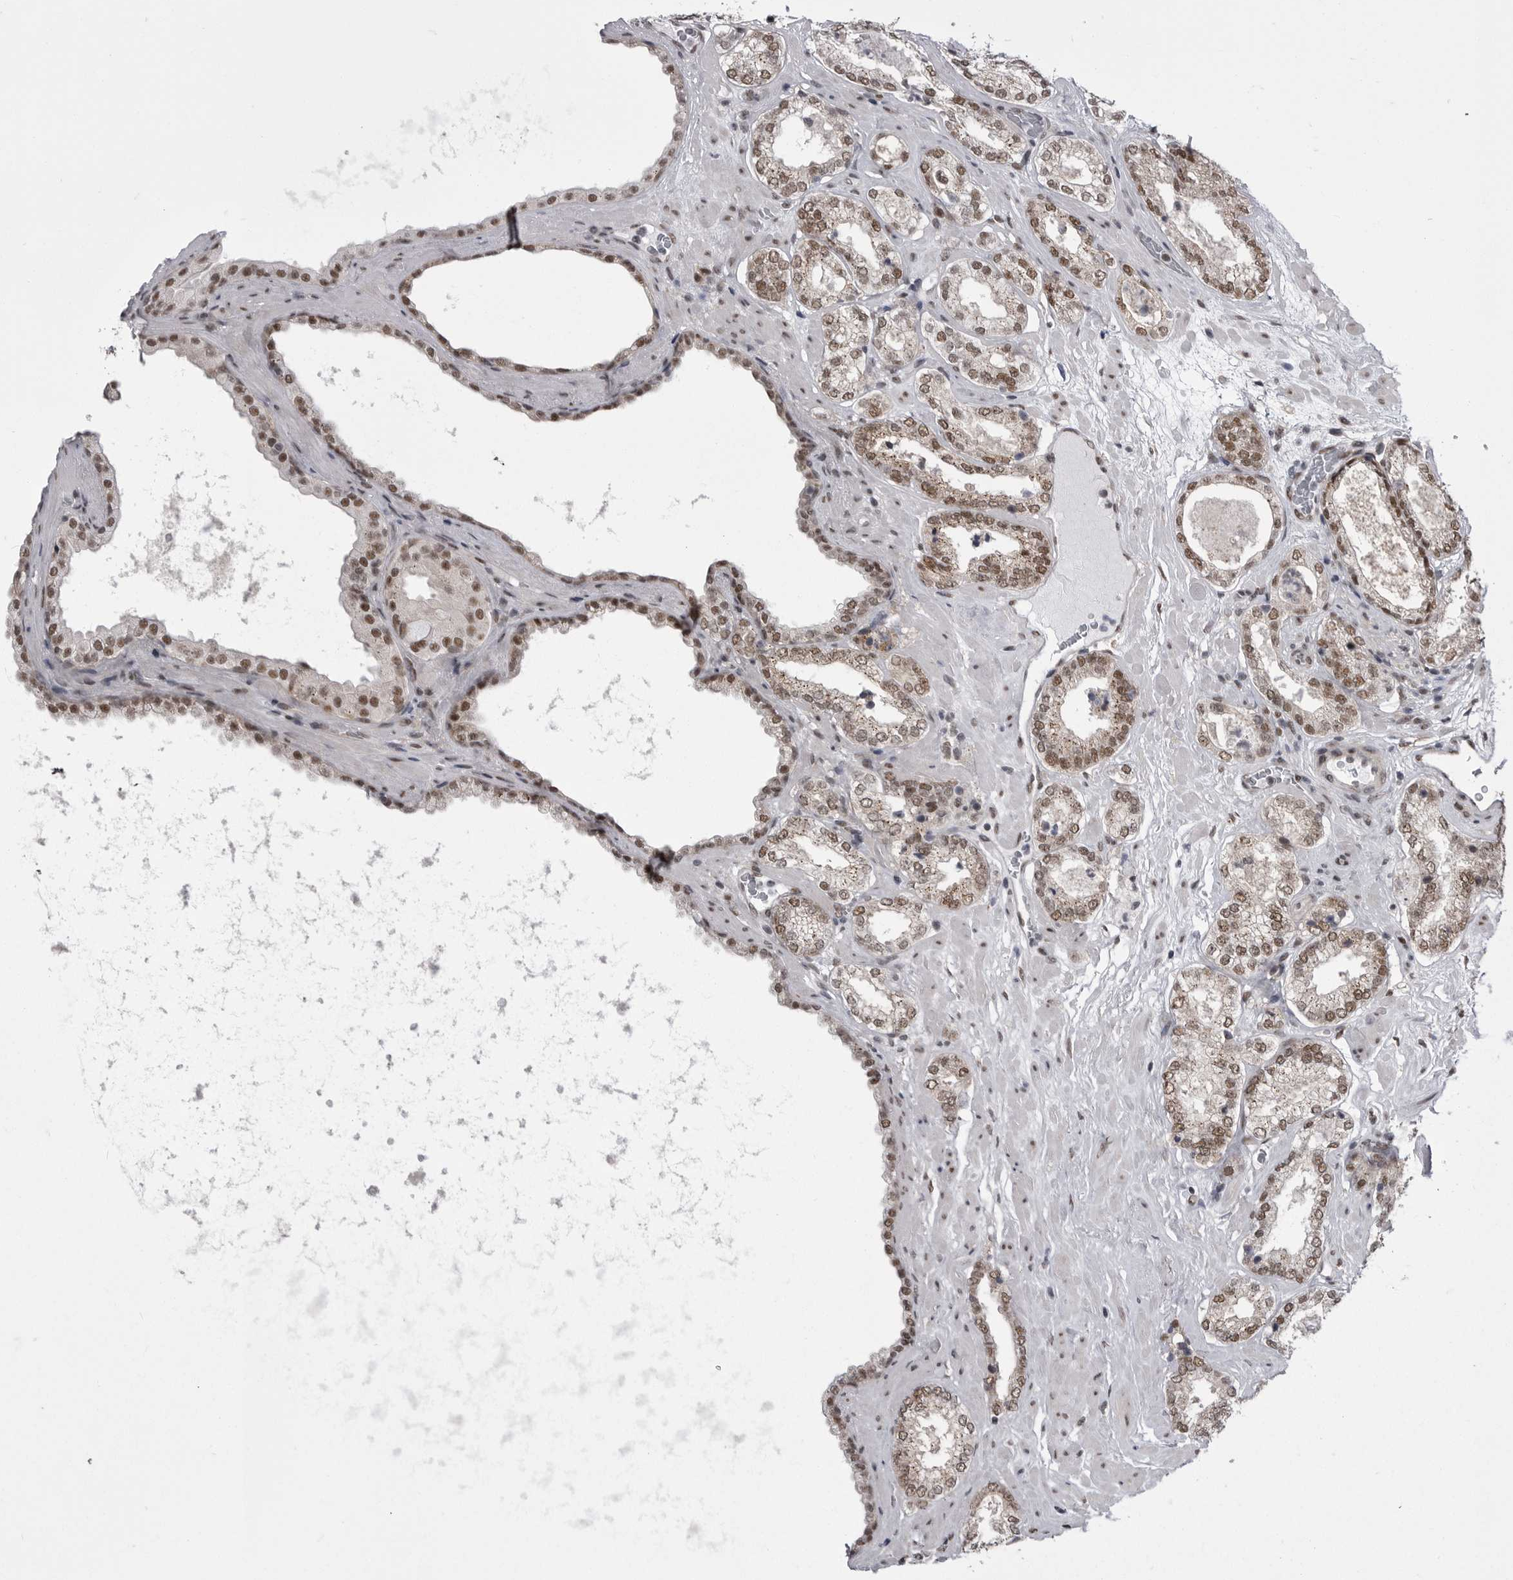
{"staining": {"intensity": "moderate", "quantity": ">75%", "location": "nuclear"}, "tissue": "prostate cancer", "cell_type": "Tumor cells", "image_type": "cancer", "snomed": [{"axis": "morphology", "description": "Adenocarcinoma, Low grade"}, {"axis": "topography", "description": "Prostate"}], "caption": "Protein analysis of adenocarcinoma (low-grade) (prostate) tissue shows moderate nuclear staining in approximately >75% of tumor cells. (IHC, brightfield microscopy, high magnification).", "gene": "MEPCE", "patient": {"sex": "male", "age": 62}}